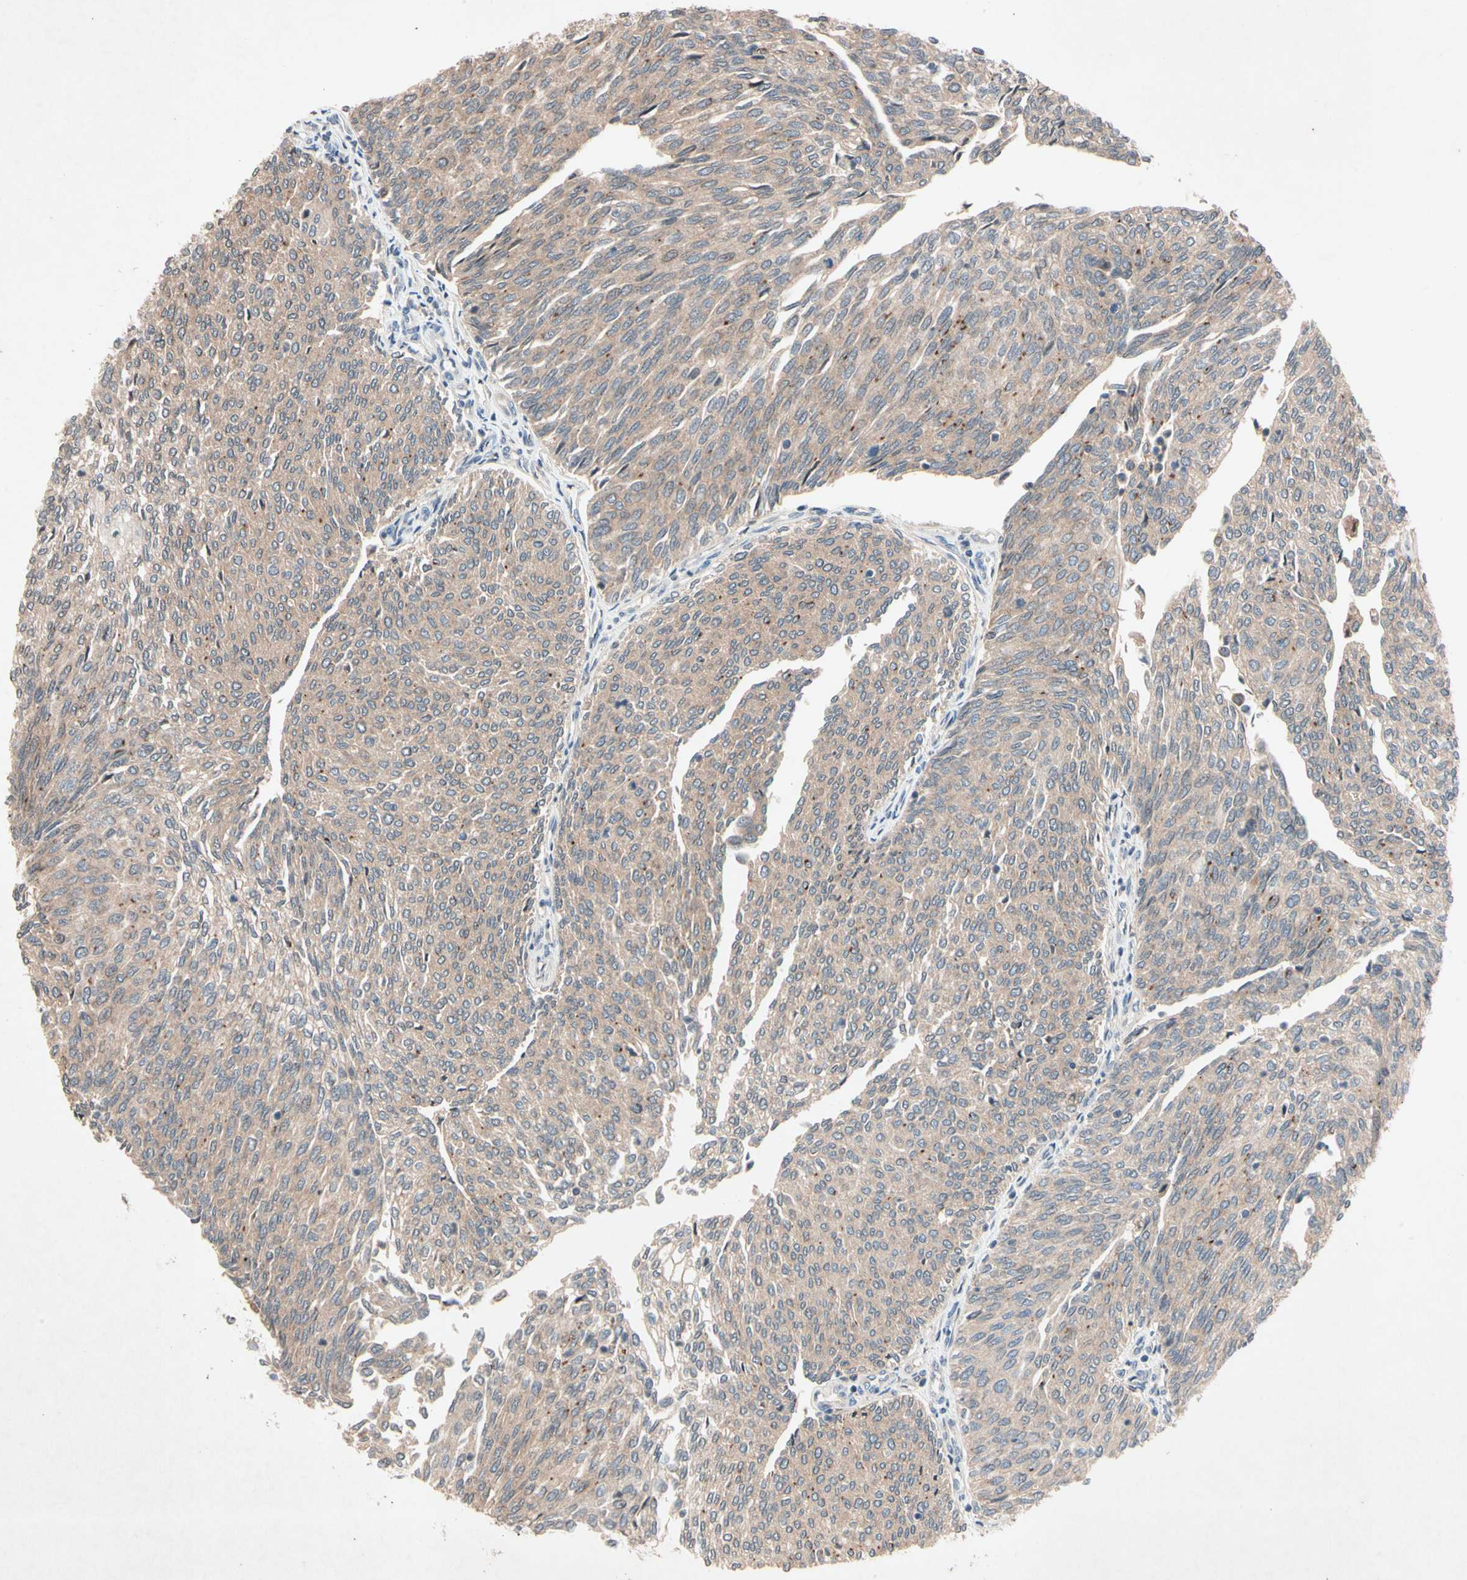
{"staining": {"intensity": "weak", "quantity": ">75%", "location": "cytoplasmic/membranous"}, "tissue": "urothelial cancer", "cell_type": "Tumor cells", "image_type": "cancer", "snomed": [{"axis": "morphology", "description": "Urothelial carcinoma, Low grade"}, {"axis": "topography", "description": "Urinary bladder"}], "caption": "Weak cytoplasmic/membranous expression for a protein is appreciated in about >75% of tumor cells of low-grade urothelial carcinoma using immunohistochemistry.", "gene": "PRDX4", "patient": {"sex": "female", "age": 79}}